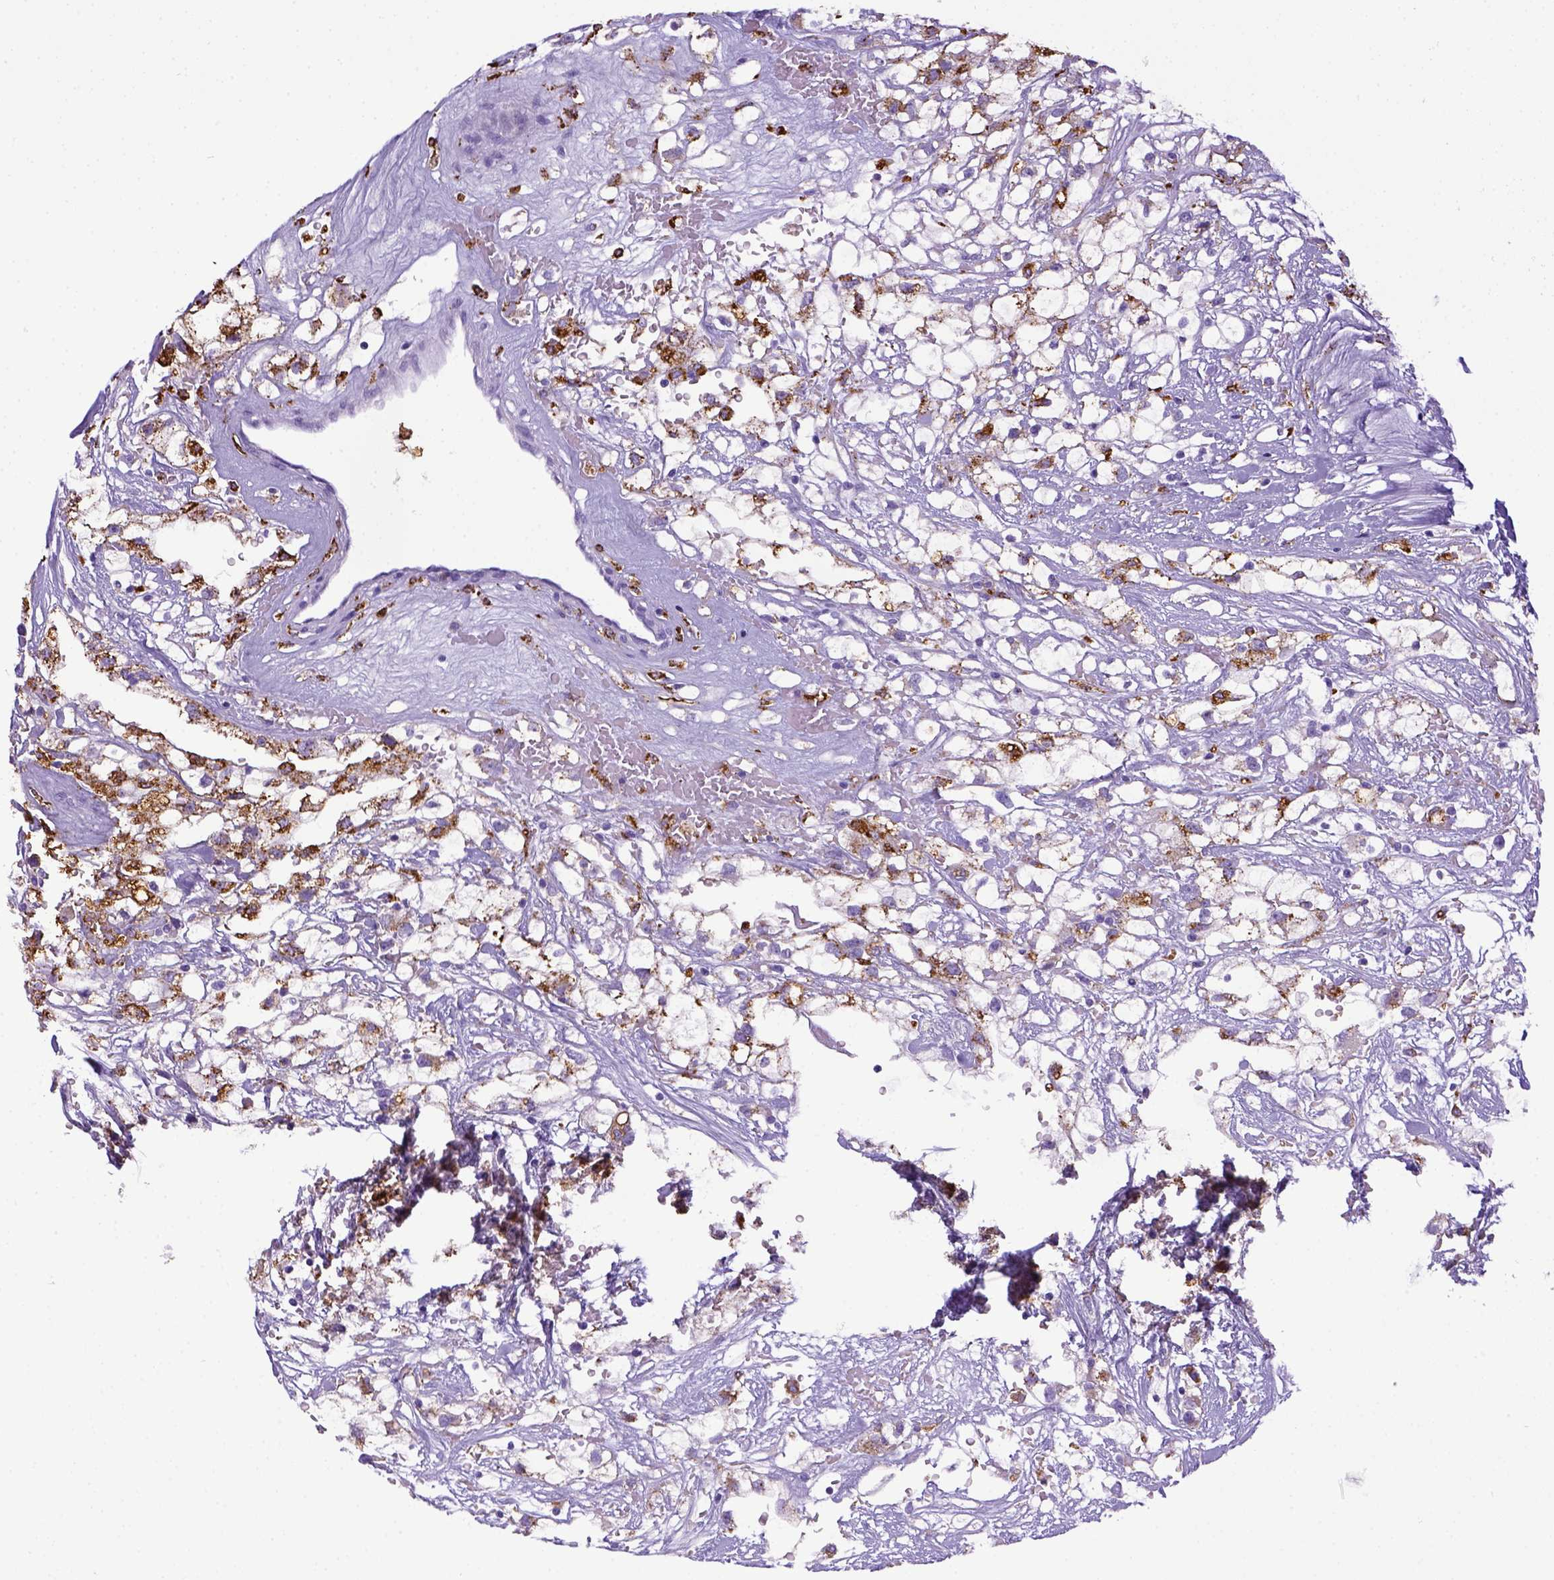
{"staining": {"intensity": "negative", "quantity": "none", "location": "none"}, "tissue": "renal cancer", "cell_type": "Tumor cells", "image_type": "cancer", "snomed": [{"axis": "morphology", "description": "Adenocarcinoma, NOS"}, {"axis": "topography", "description": "Kidney"}], "caption": "IHC image of neoplastic tissue: human adenocarcinoma (renal) stained with DAB (3,3'-diaminobenzidine) exhibits no significant protein staining in tumor cells. (Immunohistochemistry, brightfield microscopy, high magnification).", "gene": "CD68", "patient": {"sex": "male", "age": 59}}